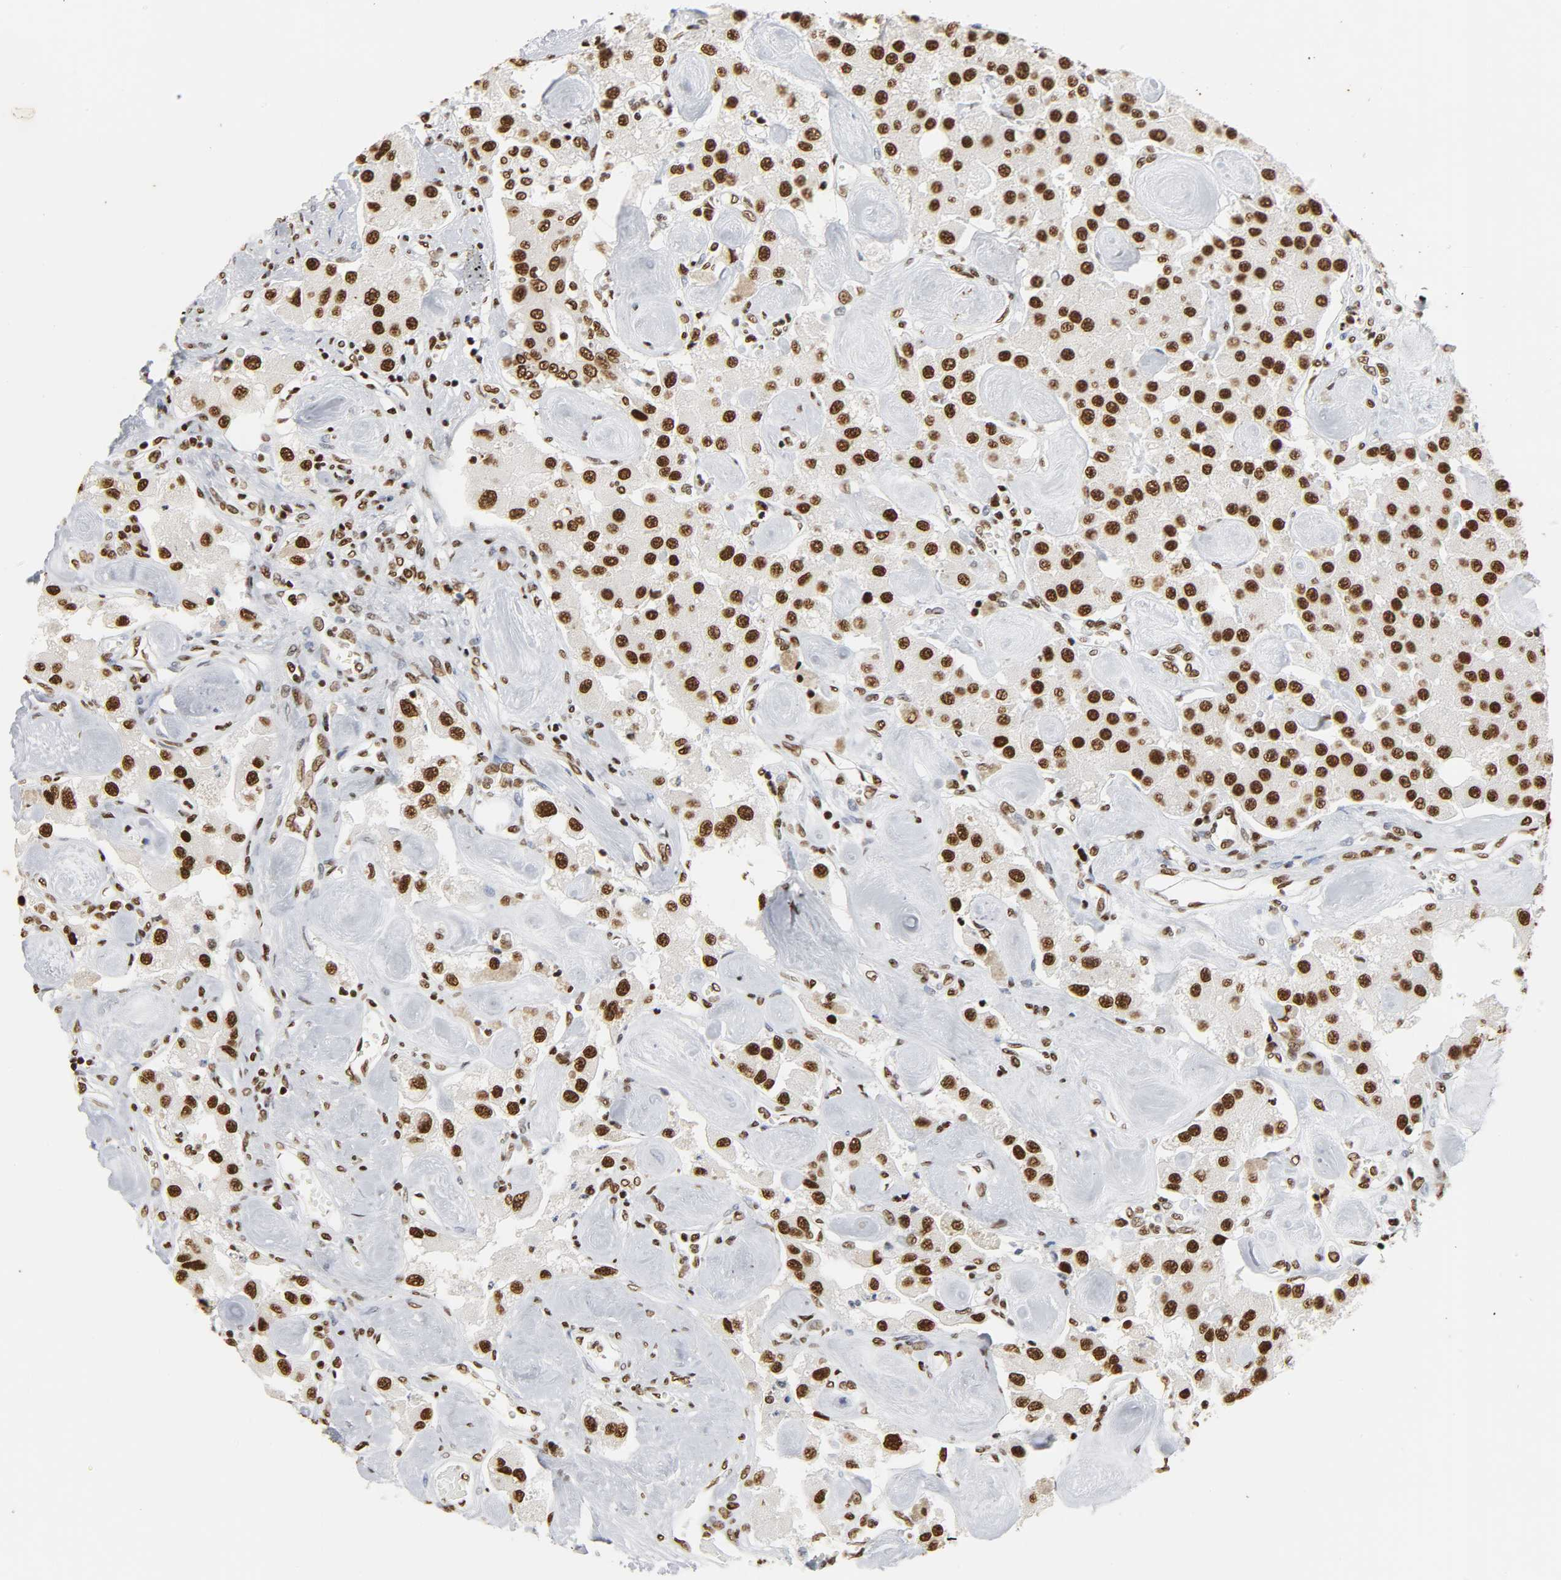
{"staining": {"intensity": "strong", "quantity": ">75%", "location": "nuclear"}, "tissue": "carcinoid", "cell_type": "Tumor cells", "image_type": "cancer", "snomed": [{"axis": "morphology", "description": "Carcinoid, malignant, NOS"}, {"axis": "topography", "description": "Pancreas"}], "caption": "Immunohistochemical staining of human carcinoid exhibits high levels of strong nuclear positivity in about >75% of tumor cells. (Brightfield microscopy of DAB IHC at high magnification).", "gene": "HNRNPC", "patient": {"sex": "male", "age": 41}}